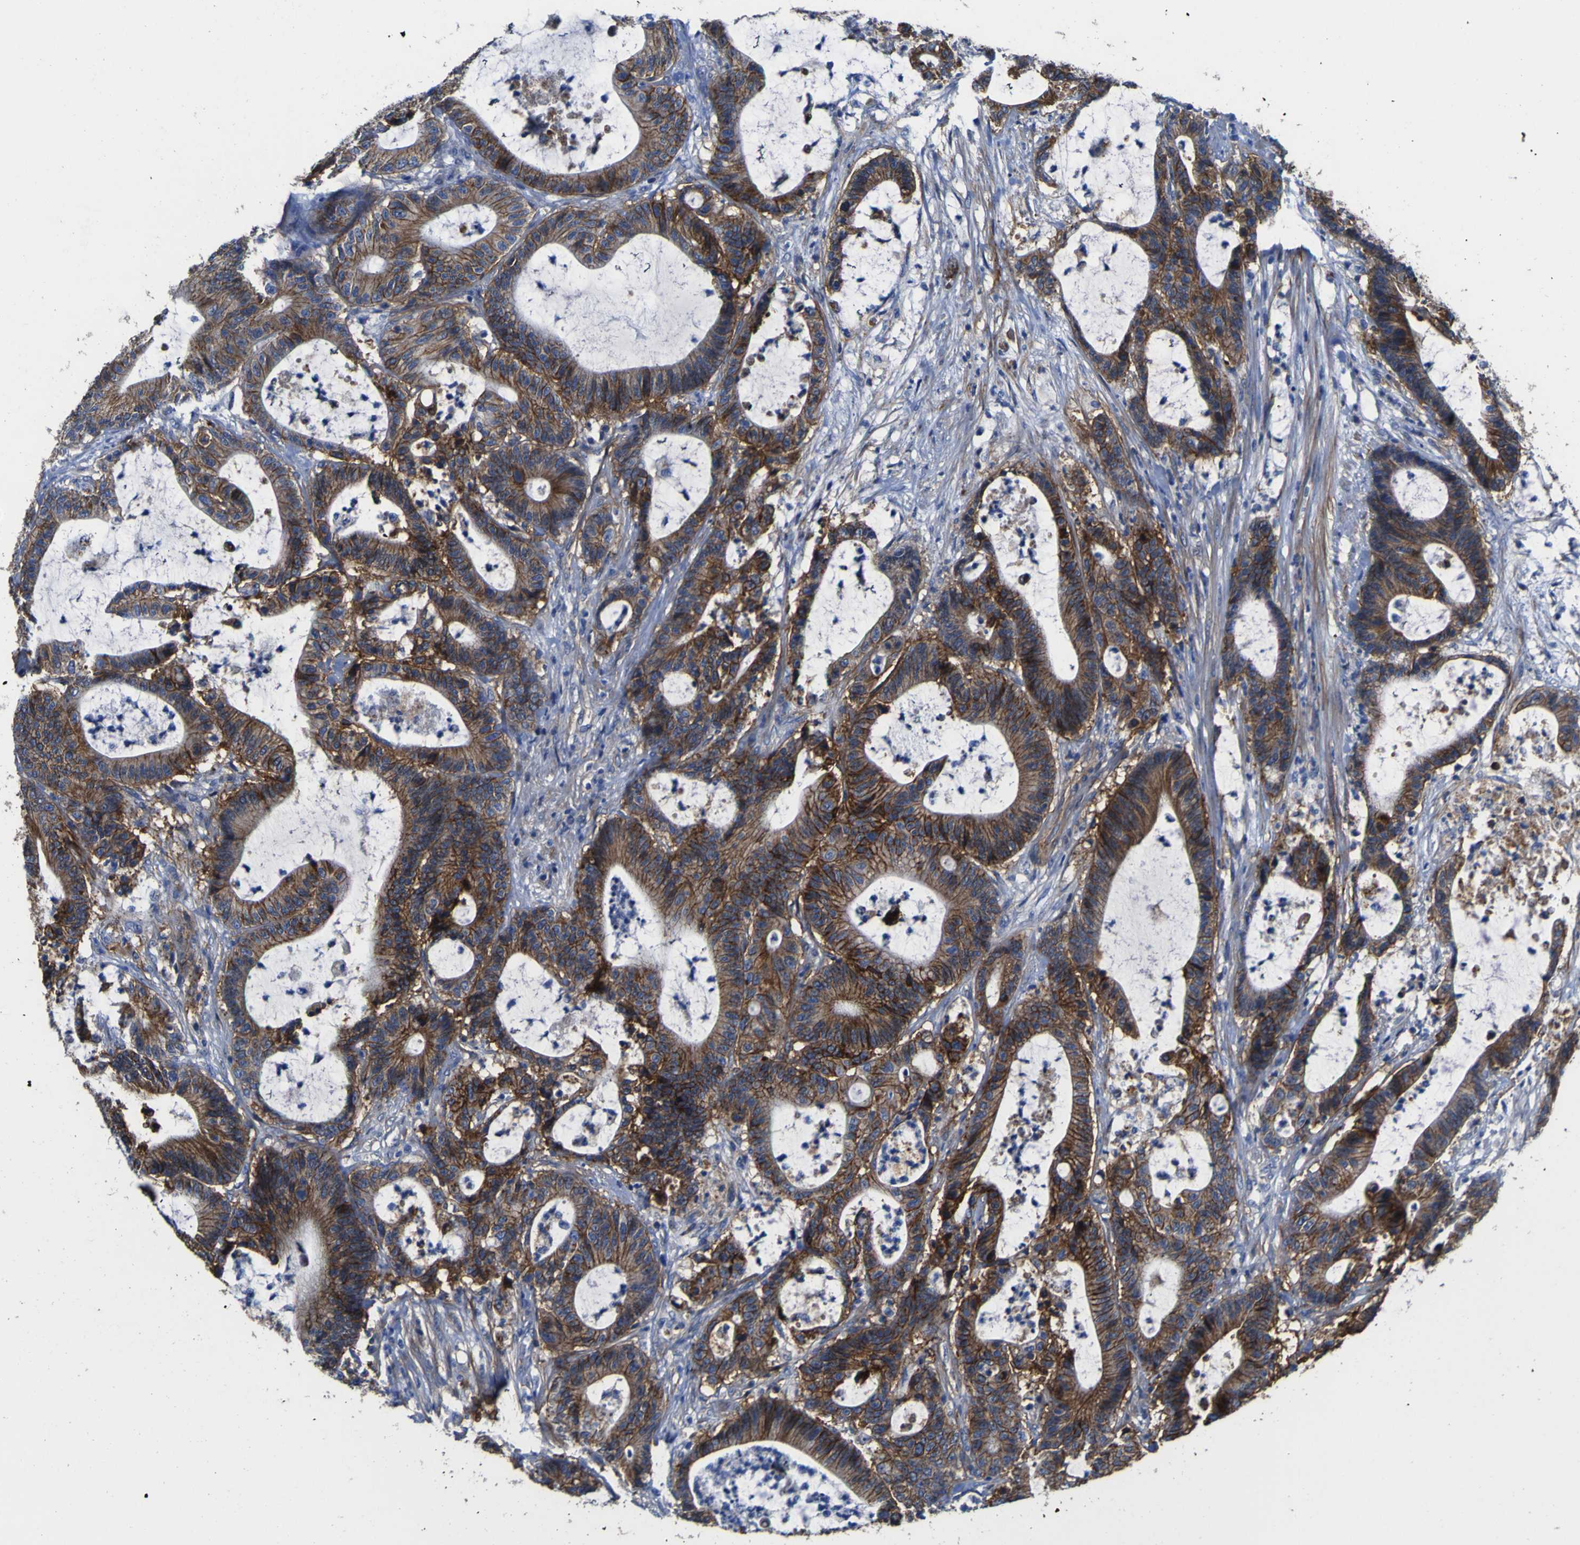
{"staining": {"intensity": "moderate", "quantity": ">75%", "location": "cytoplasmic/membranous"}, "tissue": "colorectal cancer", "cell_type": "Tumor cells", "image_type": "cancer", "snomed": [{"axis": "morphology", "description": "Adenocarcinoma, NOS"}, {"axis": "topography", "description": "Colon"}], "caption": "Immunohistochemical staining of human colorectal cancer (adenocarcinoma) shows medium levels of moderate cytoplasmic/membranous expression in approximately >75% of tumor cells.", "gene": "CD151", "patient": {"sex": "female", "age": 84}}